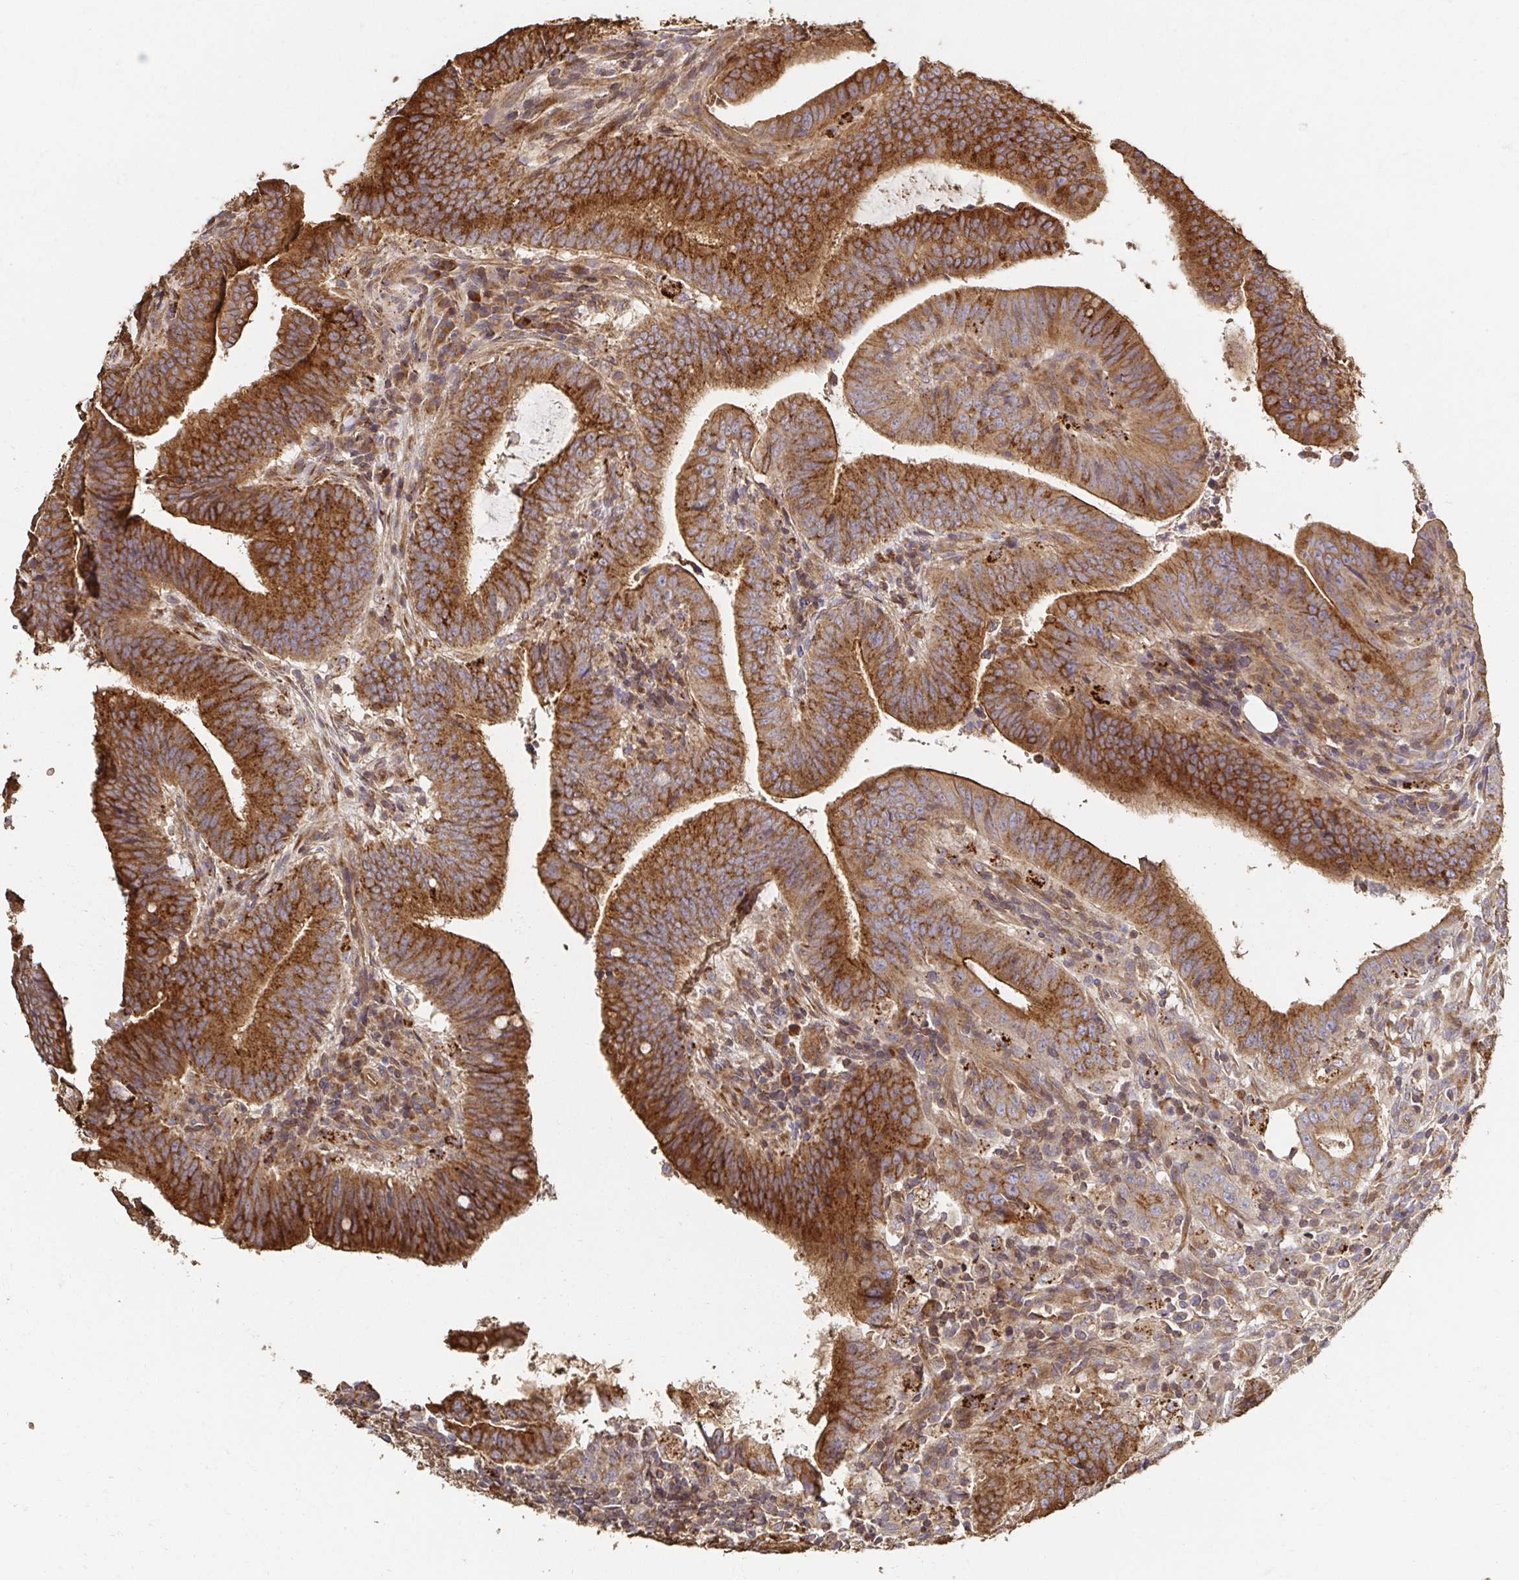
{"staining": {"intensity": "strong", "quantity": ">75%", "location": "cytoplasmic/membranous"}, "tissue": "colorectal cancer", "cell_type": "Tumor cells", "image_type": "cancer", "snomed": [{"axis": "morphology", "description": "Adenocarcinoma, NOS"}, {"axis": "topography", "description": "Colon"}], "caption": "A brown stain highlights strong cytoplasmic/membranous positivity of a protein in human colorectal adenocarcinoma tumor cells.", "gene": "APBB1", "patient": {"sex": "female", "age": 43}}